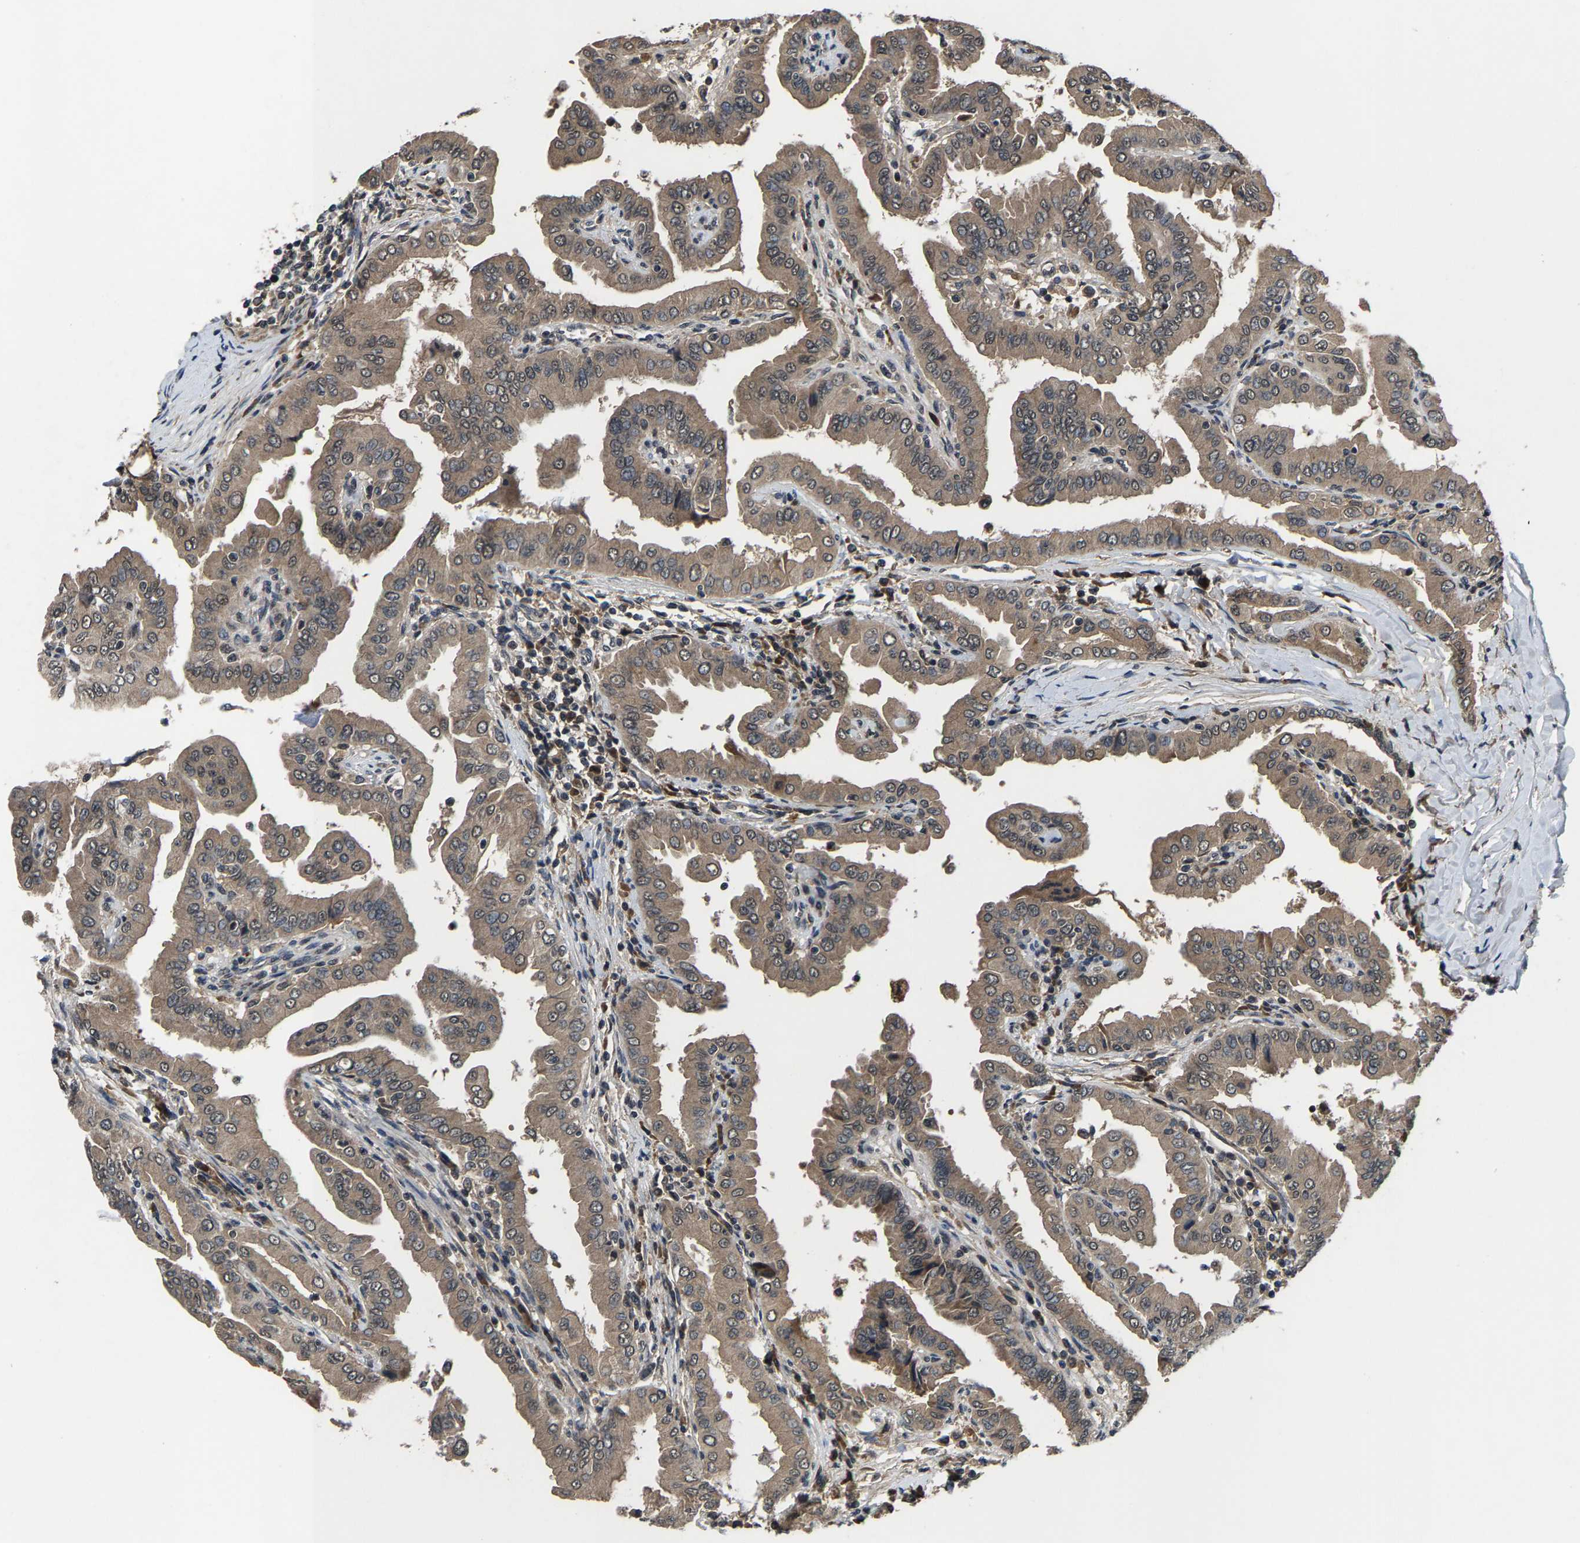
{"staining": {"intensity": "weak", "quantity": ">75%", "location": "cytoplasmic/membranous"}, "tissue": "thyroid cancer", "cell_type": "Tumor cells", "image_type": "cancer", "snomed": [{"axis": "morphology", "description": "Papillary adenocarcinoma, NOS"}, {"axis": "topography", "description": "Thyroid gland"}], "caption": "A low amount of weak cytoplasmic/membranous expression is identified in about >75% of tumor cells in thyroid cancer (papillary adenocarcinoma) tissue. The protein is stained brown, and the nuclei are stained in blue (DAB (3,3'-diaminobenzidine) IHC with brightfield microscopy, high magnification).", "gene": "HUWE1", "patient": {"sex": "male", "age": 33}}